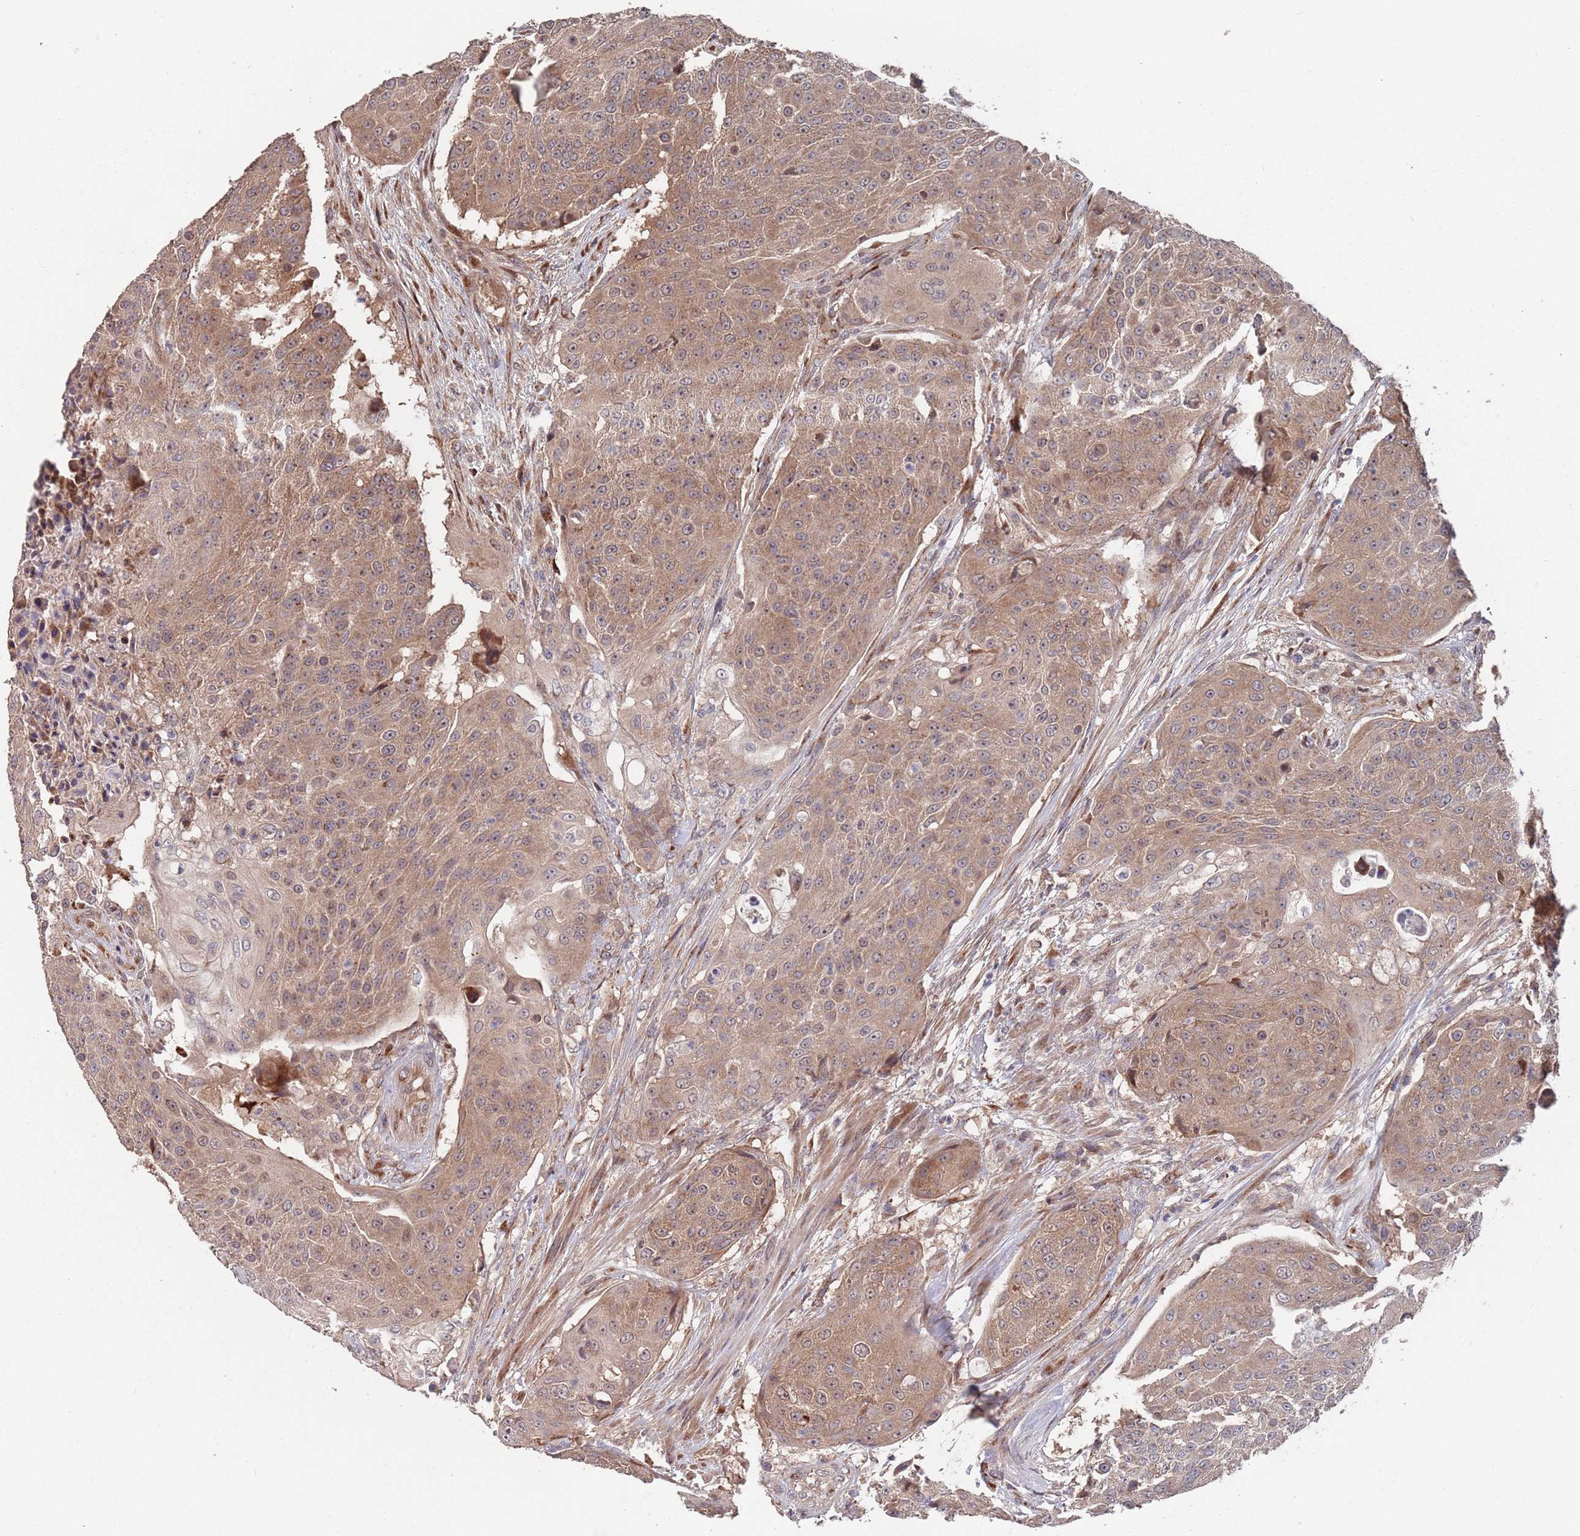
{"staining": {"intensity": "moderate", "quantity": ">75%", "location": "cytoplasmic/membranous"}, "tissue": "urothelial cancer", "cell_type": "Tumor cells", "image_type": "cancer", "snomed": [{"axis": "morphology", "description": "Urothelial carcinoma, High grade"}, {"axis": "topography", "description": "Urinary bladder"}], "caption": "High-magnification brightfield microscopy of high-grade urothelial carcinoma stained with DAB (brown) and counterstained with hematoxylin (blue). tumor cells exhibit moderate cytoplasmic/membranous expression is identified in about>75% of cells. (DAB IHC with brightfield microscopy, high magnification).", "gene": "UNC45A", "patient": {"sex": "female", "age": 63}}